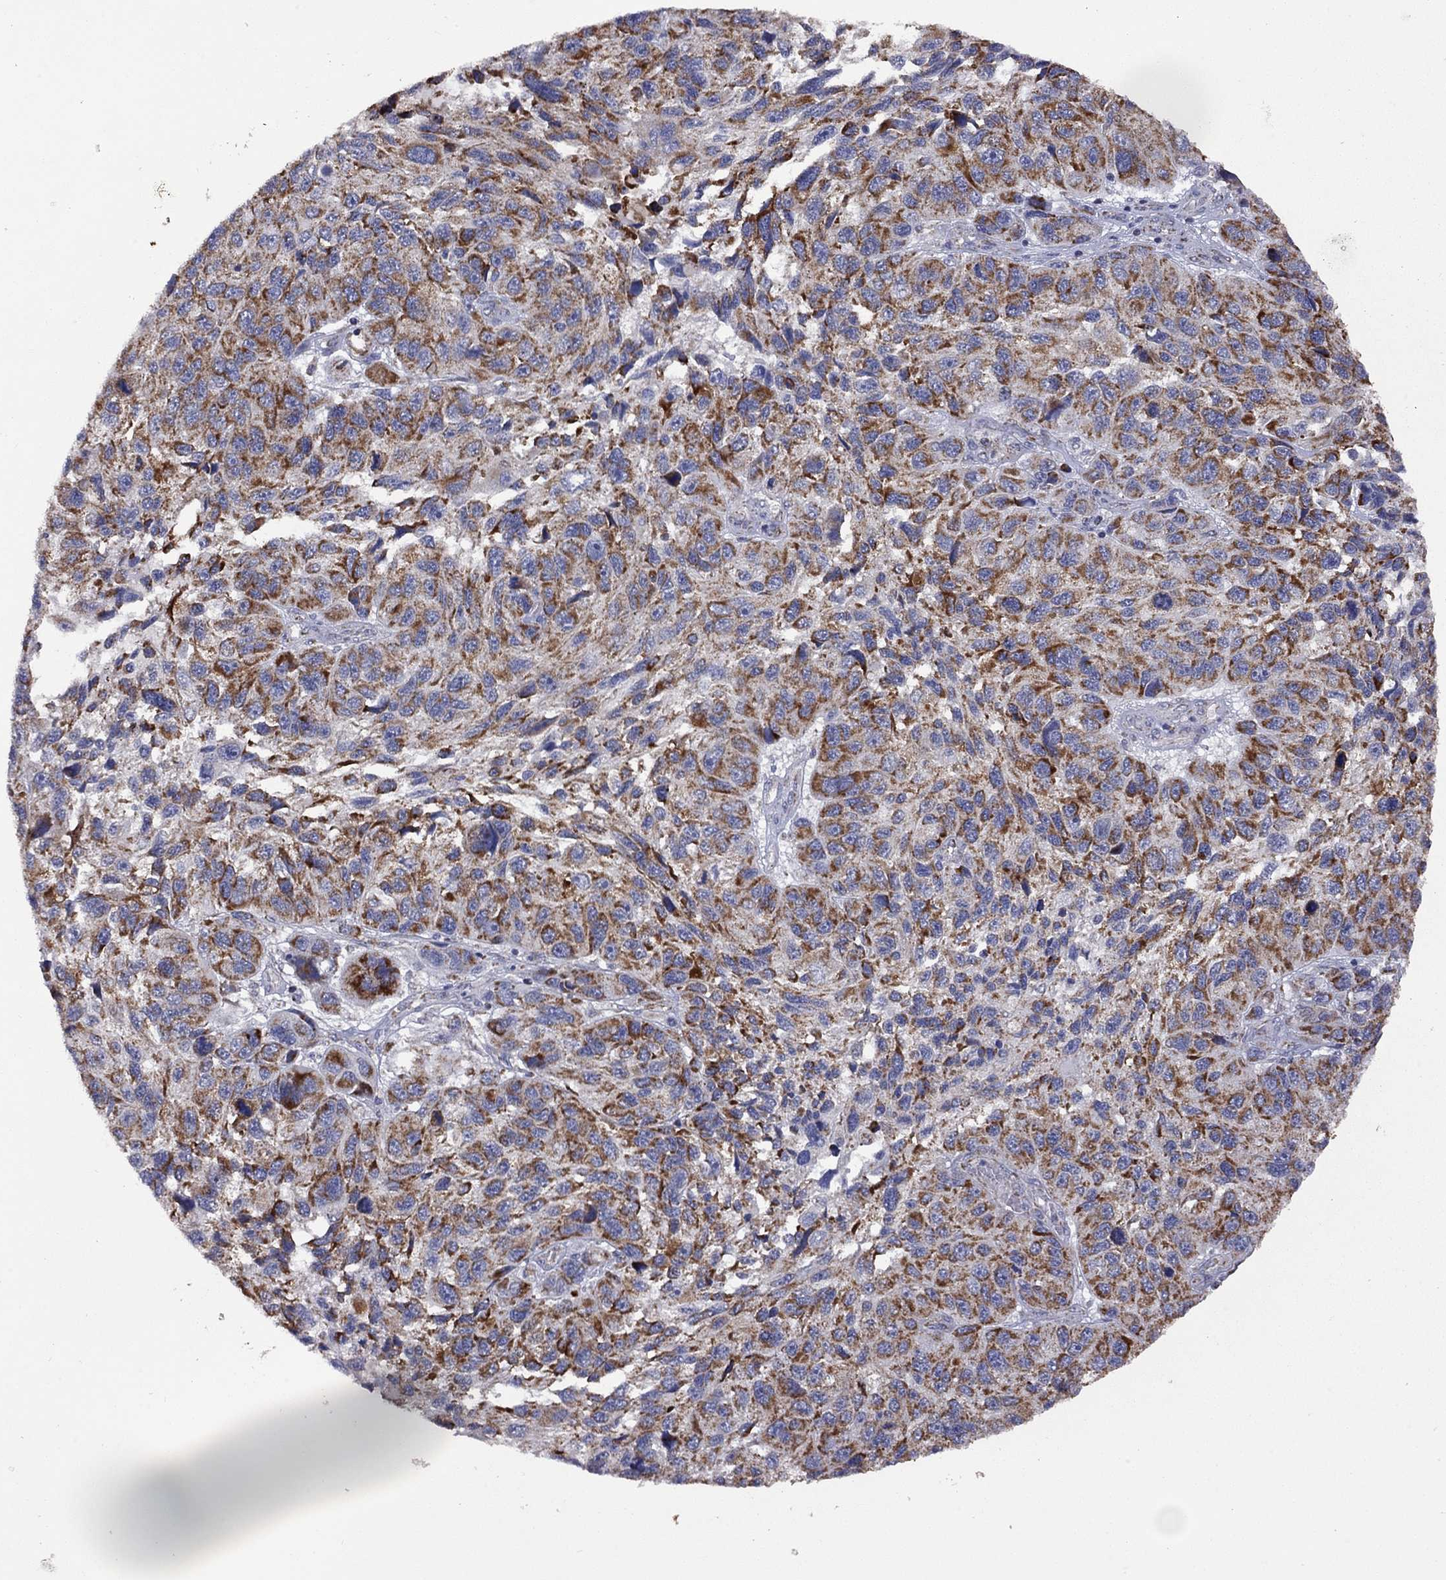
{"staining": {"intensity": "strong", "quantity": ">75%", "location": "cytoplasmic/membranous"}, "tissue": "melanoma", "cell_type": "Tumor cells", "image_type": "cancer", "snomed": [{"axis": "morphology", "description": "Malignant melanoma, NOS"}, {"axis": "topography", "description": "Skin"}], "caption": "Immunohistochemistry (IHC) image of neoplastic tissue: malignant melanoma stained using IHC reveals high levels of strong protein expression localized specifically in the cytoplasmic/membranous of tumor cells, appearing as a cytoplasmic/membranous brown color.", "gene": "NDUFB1", "patient": {"sex": "male", "age": 53}}